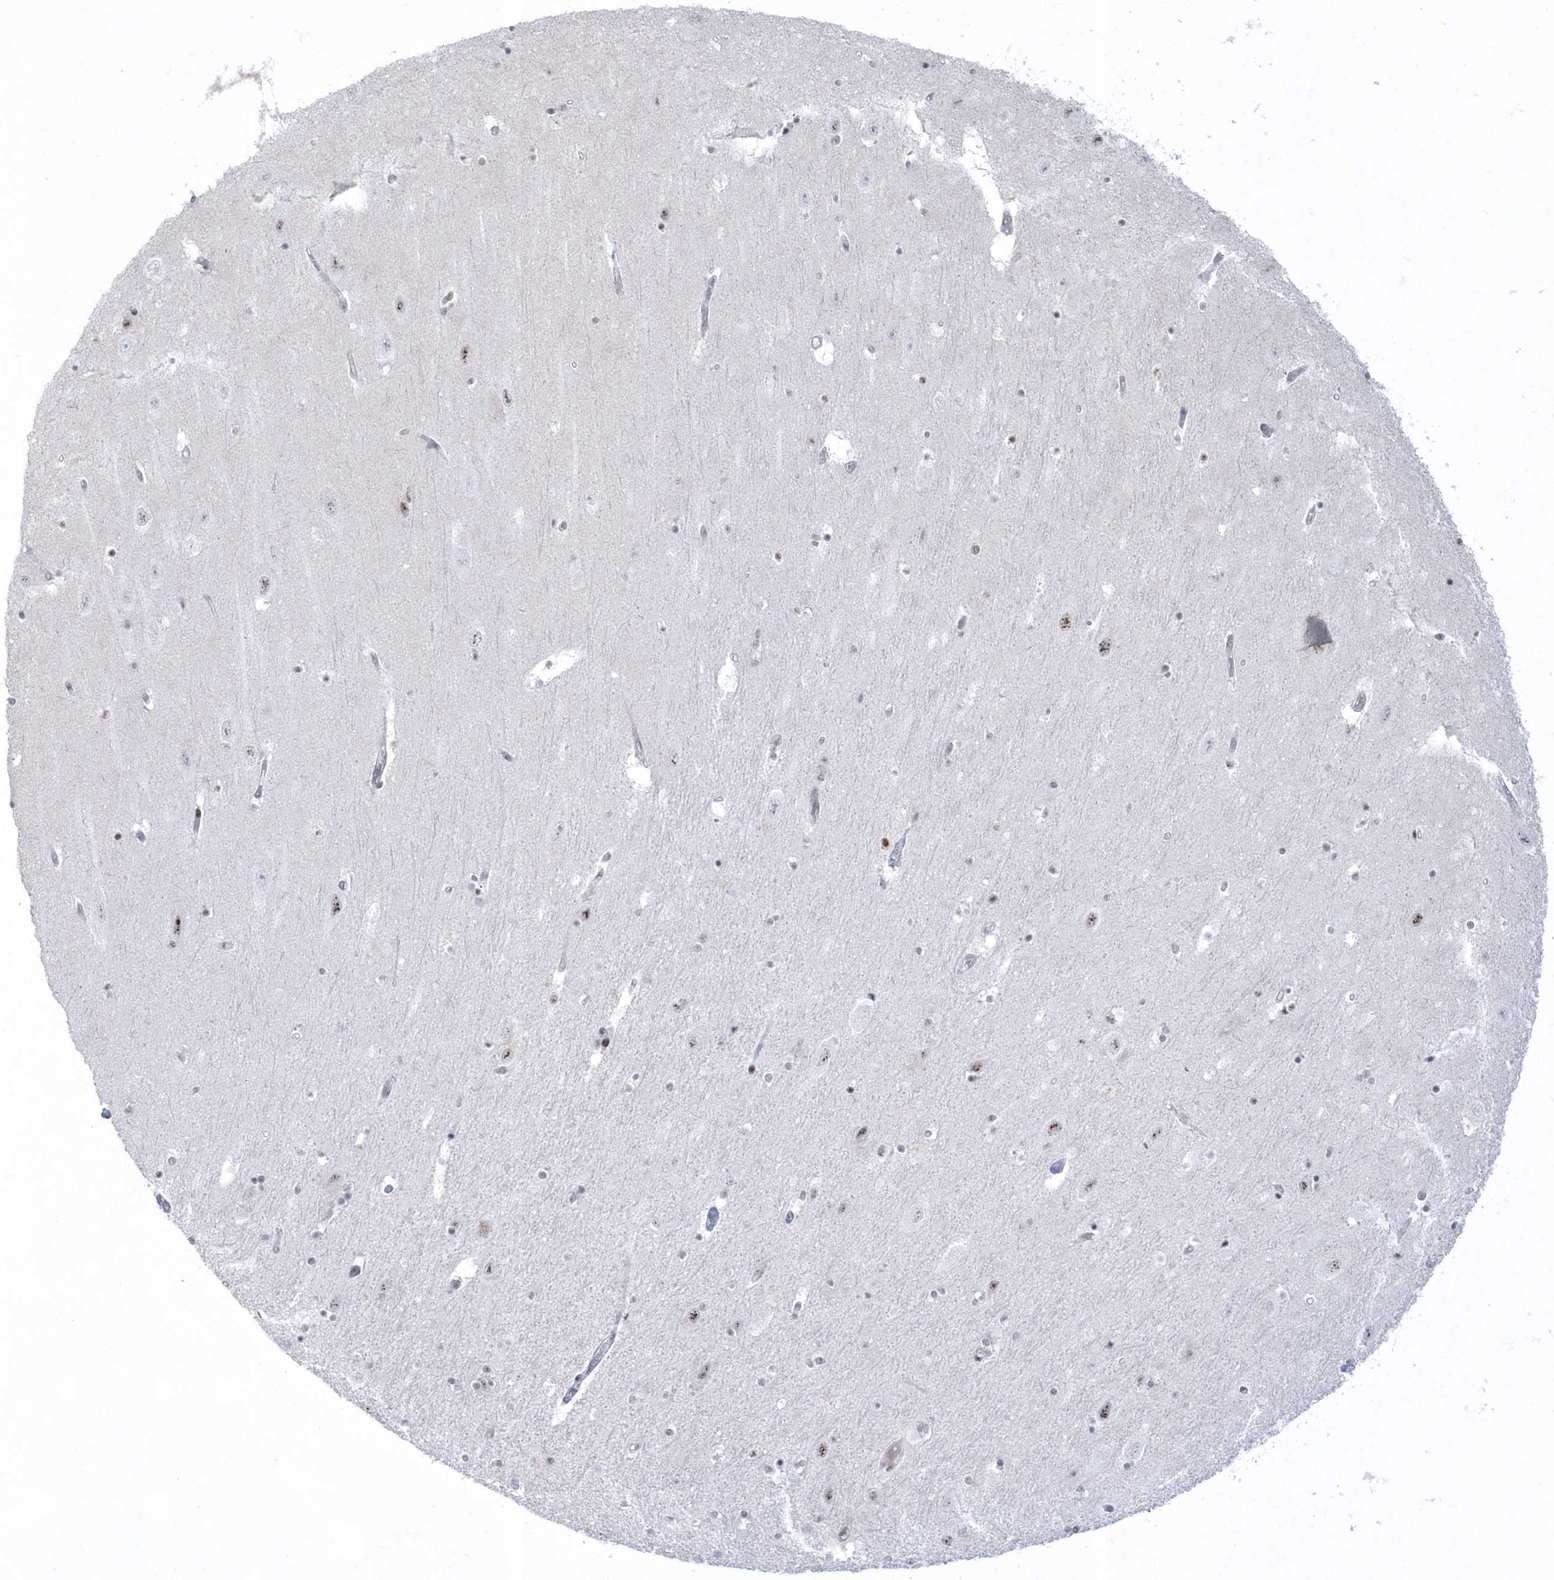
{"staining": {"intensity": "weak", "quantity": "<25%", "location": "nuclear"}, "tissue": "hippocampus", "cell_type": "Glial cells", "image_type": "normal", "snomed": [{"axis": "morphology", "description": "Normal tissue, NOS"}, {"axis": "topography", "description": "Hippocampus"}], "caption": "High magnification brightfield microscopy of benign hippocampus stained with DAB (brown) and counterstained with hematoxylin (blue): glial cells show no significant staining. The staining is performed using DAB (3,3'-diaminobenzidine) brown chromogen with nuclei counter-stained in using hematoxylin.", "gene": "KDM6B", "patient": {"sex": "female", "age": 54}}